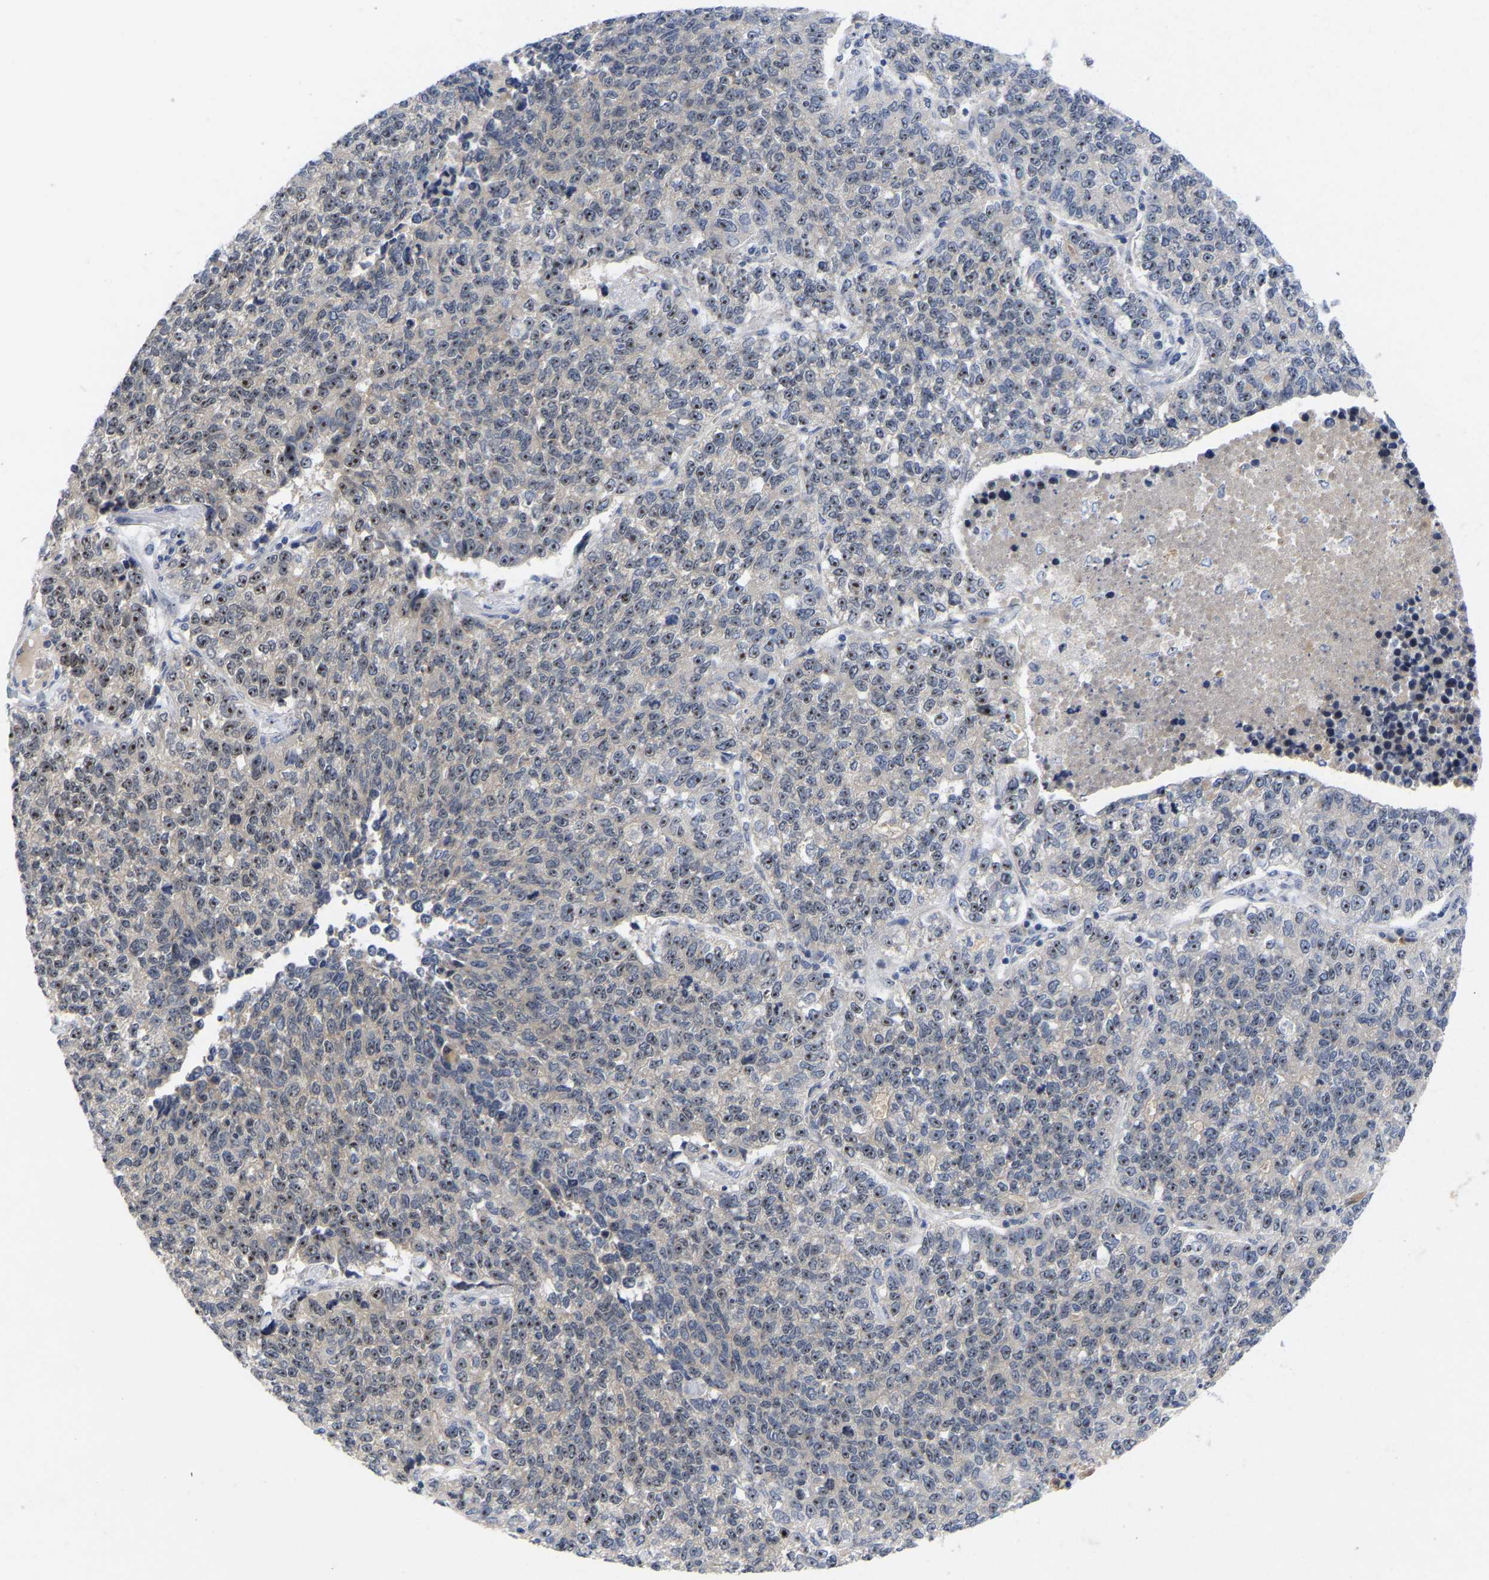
{"staining": {"intensity": "moderate", "quantity": "25%-75%", "location": "nuclear"}, "tissue": "lung cancer", "cell_type": "Tumor cells", "image_type": "cancer", "snomed": [{"axis": "morphology", "description": "Adenocarcinoma, NOS"}, {"axis": "topography", "description": "Lung"}], "caption": "Human lung cancer (adenocarcinoma) stained with a protein marker shows moderate staining in tumor cells.", "gene": "NLE1", "patient": {"sex": "male", "age": 49}}